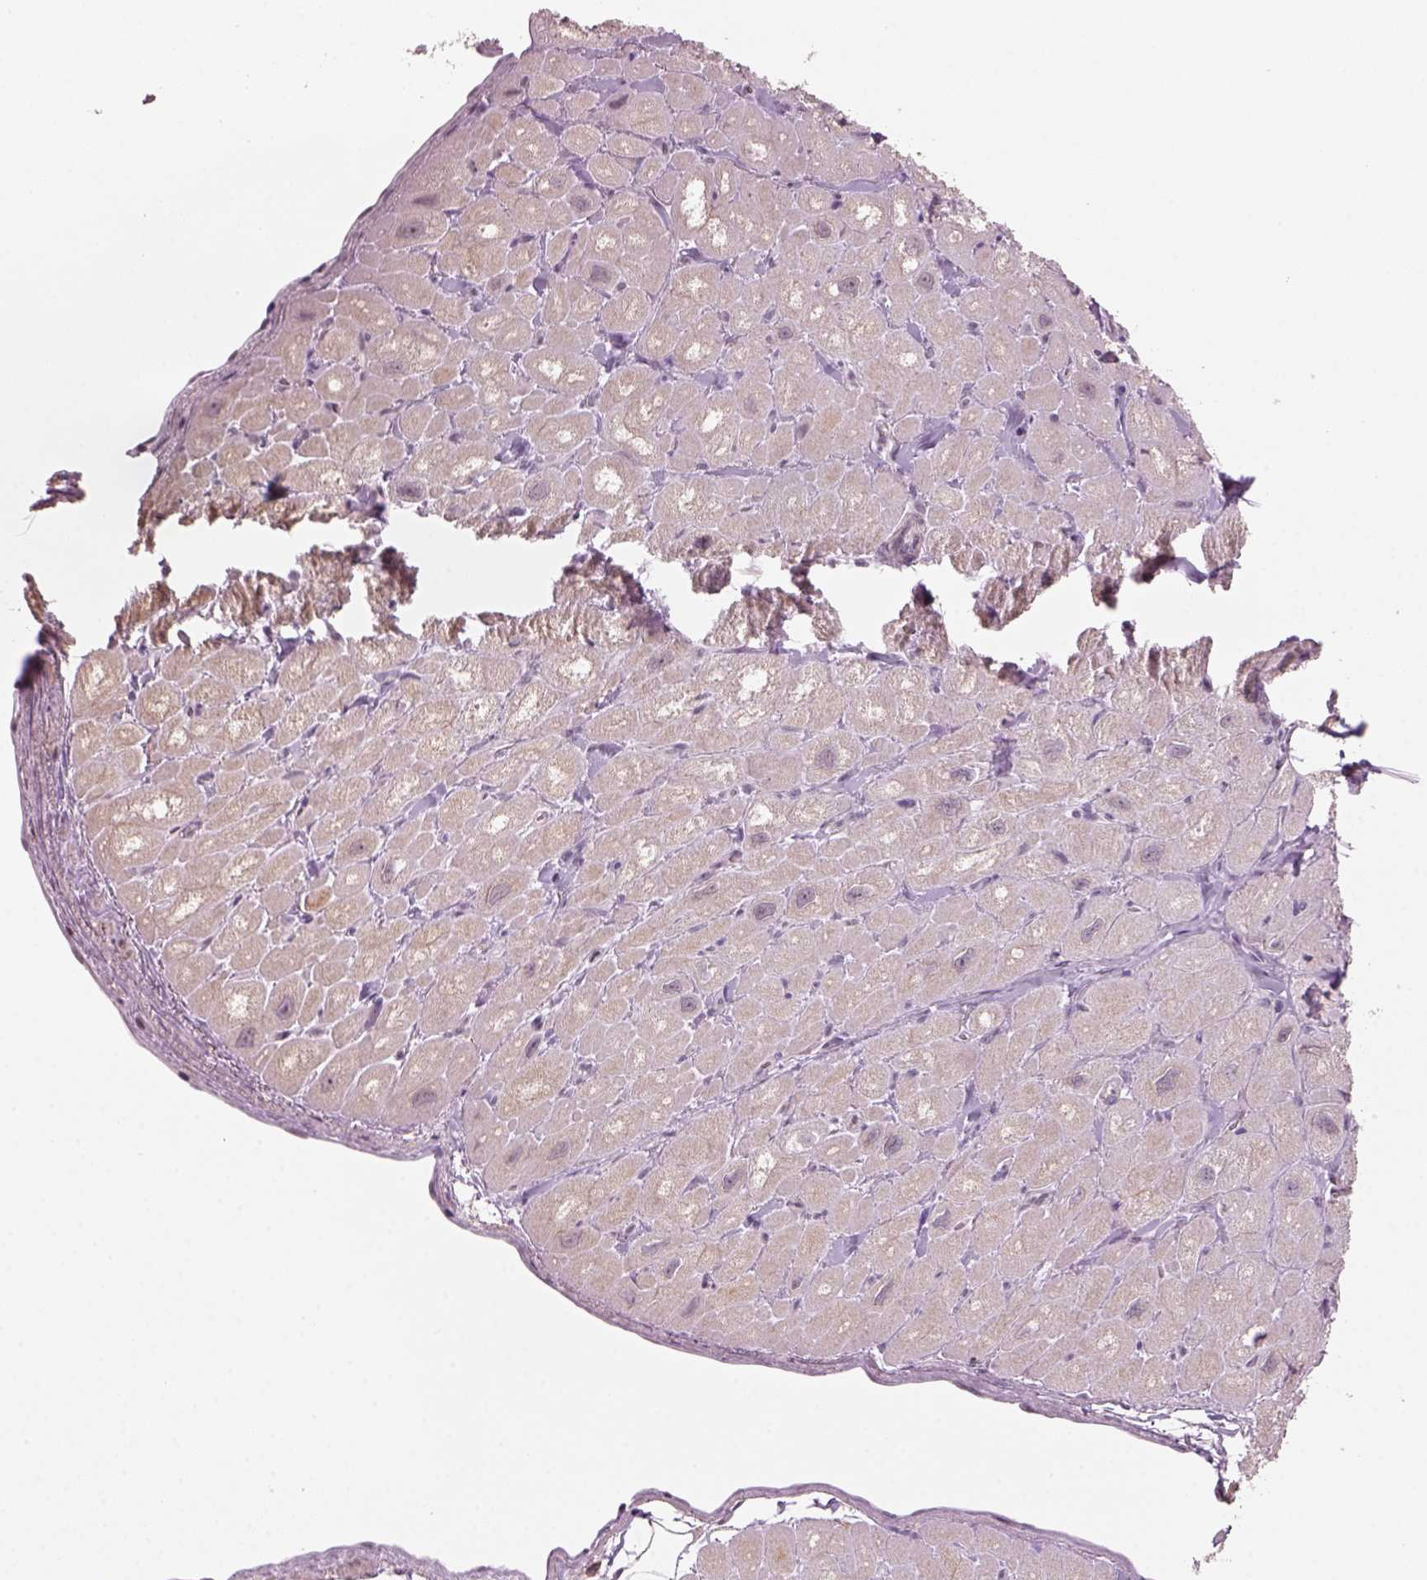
{"staining": {"intensity": "negative", "quantity": "none", "location": "none"}, "tissue": "heart muscle", "cell_type": "Cardiomyocytes", "image_type": "normal", "snomed": [{"axis": "morphology", "description": "Normal tissue, NOS"}, {"axis": "topography", "description": "Heart"}], "caption": "Immunohistochemistry micrograph of normal heart muscle: heart muscle stained with DAB (3,3'-diaminobenzidine) exhibits no significant protein positivity in cardiomyocytes.", "gene": "NAT8B", "patient": {"sex": "male", "age": 60}}